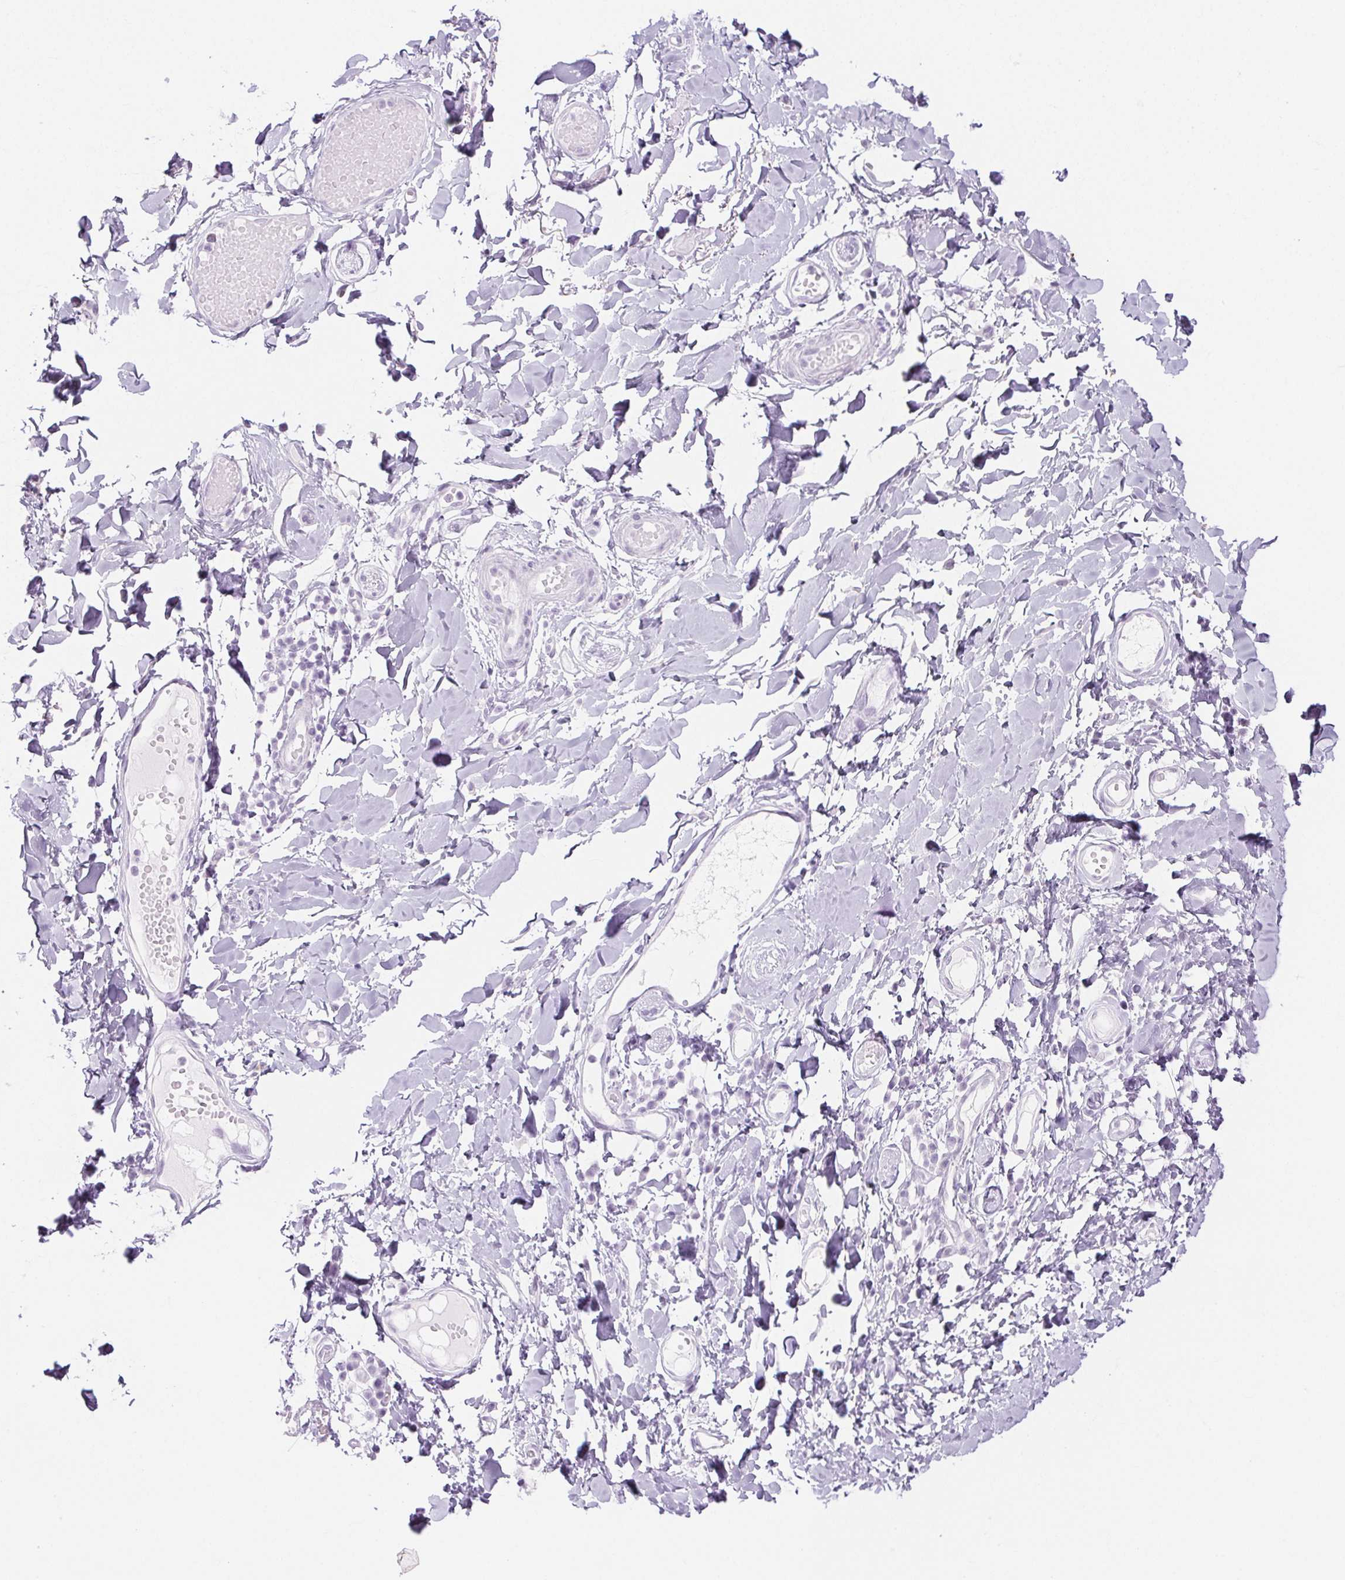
{"staining": {"intensity": "negative", "quantity": "none", "location": "none"}, "tissue": "adipose tissue", "cell_type": "Adipocytes", "image_type": "normal", "snomed": [{"axis": "morphology", "description": "Normal tissue, NOS"}, {"axis": "topography", "description": "Anal"}, {"axis": "topography", "description": "Peripheral nerve tissue"}], "caption": "IHC micrograph of unremarkable adipose tissue: adipose tissue stained with DAB (3,3'-diaminobenzidine) demonstrates no significant protein staining in adipocytes. (DAB (3,3'-diaminobenzidine) immunohistochemistry (IHC) visualized using brightfield microscopy, high magnification).", "gene": "SPRR3", "patient": {"sex": "male", "age": 78}}